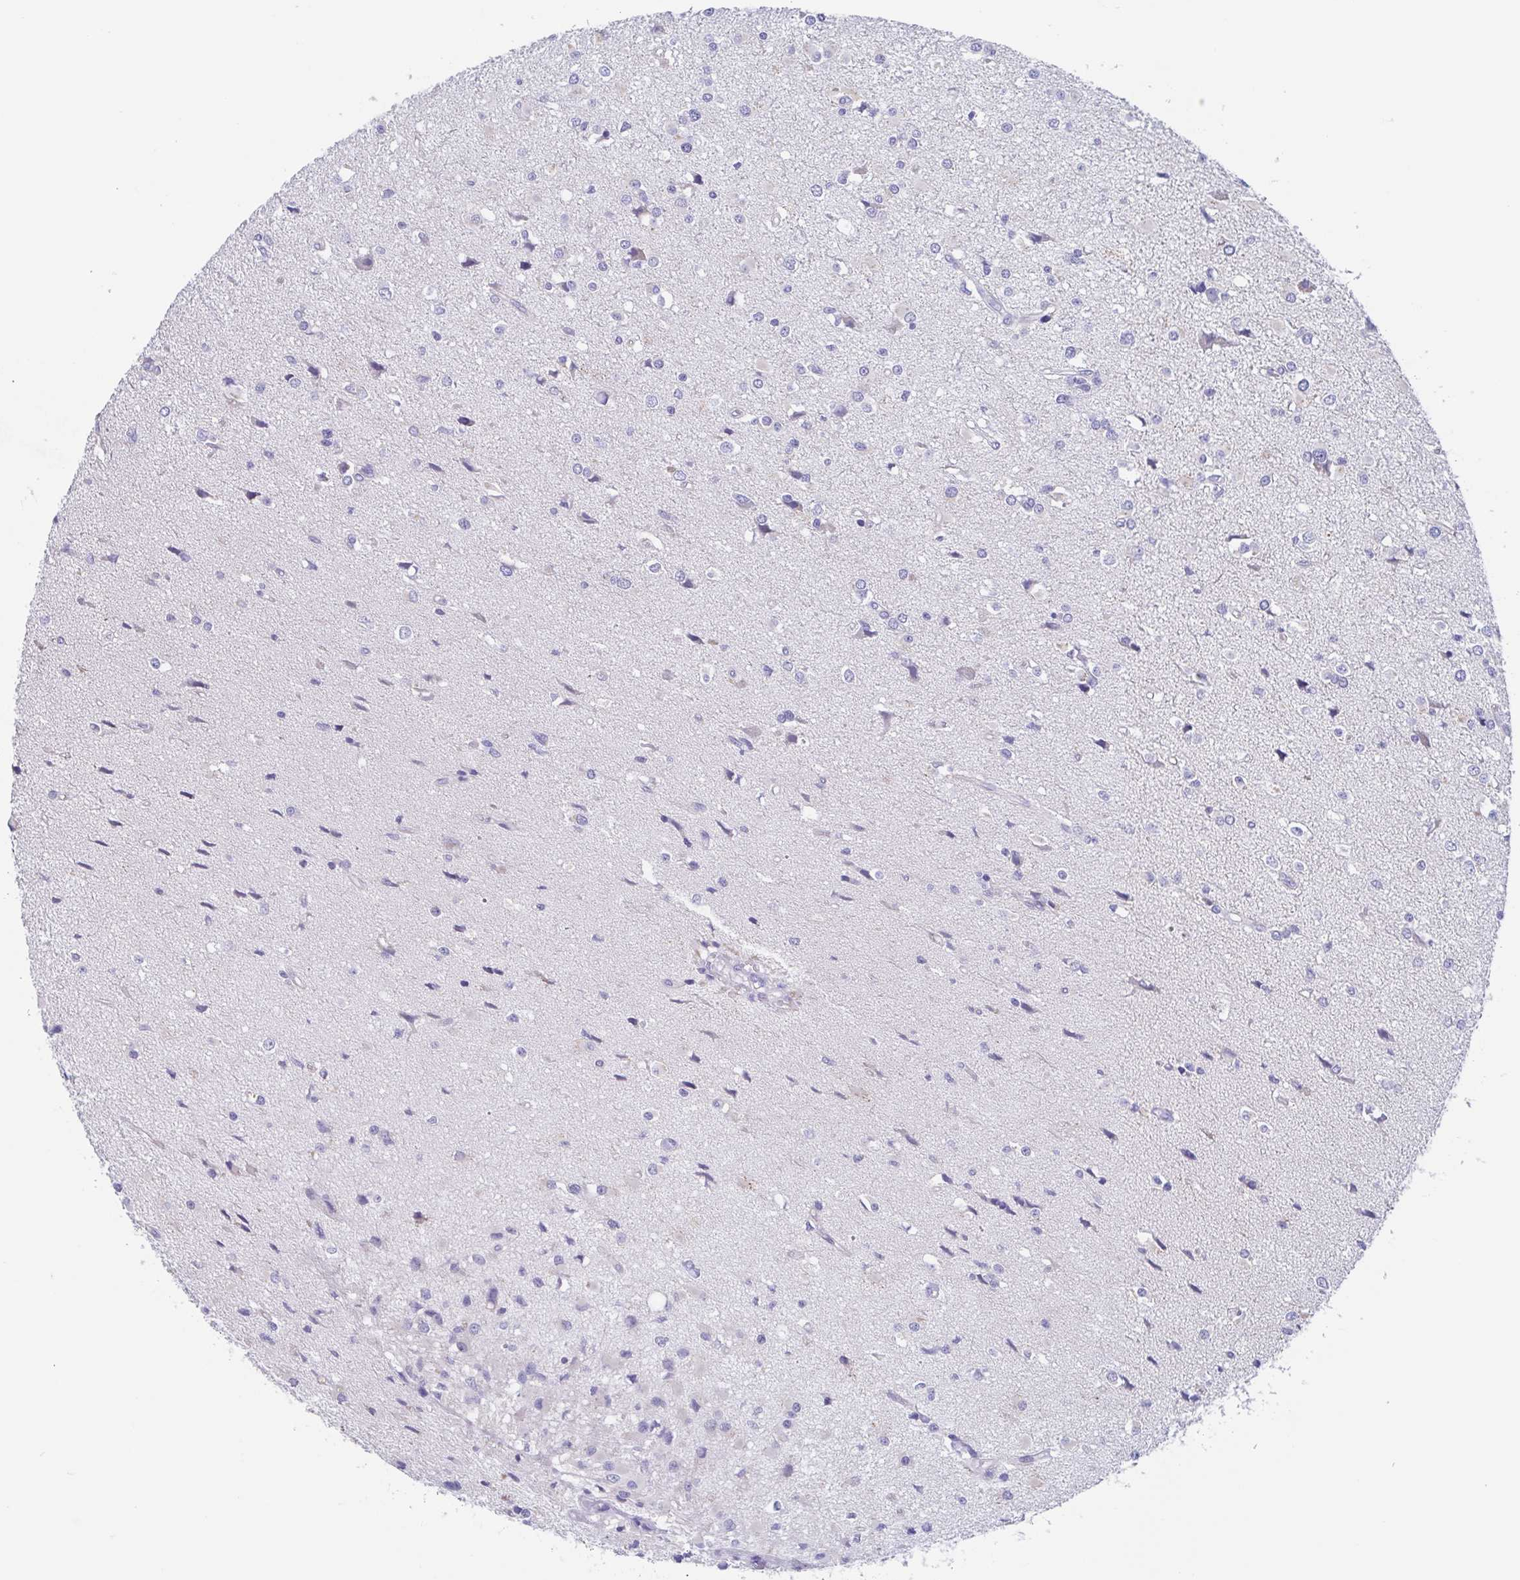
{"staining": {"intensity": "negative", "quantity": "none", "location": "none"}, "tissue": "glioma", "cell_type": "Tumor cells", "image_type": "cancer", "snomed": [{"axis": "morphology", "description": "Glioma, malignant, High grade"}, {"axis": "topography", "description": "Brain"}], "caption": "IHC histopathology image of neoplastic tissue: human high-grade glioma (malignant) stained with DAB demonstrates no significant protein staining in tumor cells.", "gene": "TEX12", "patient": {"sex": "male", "age": 54}}